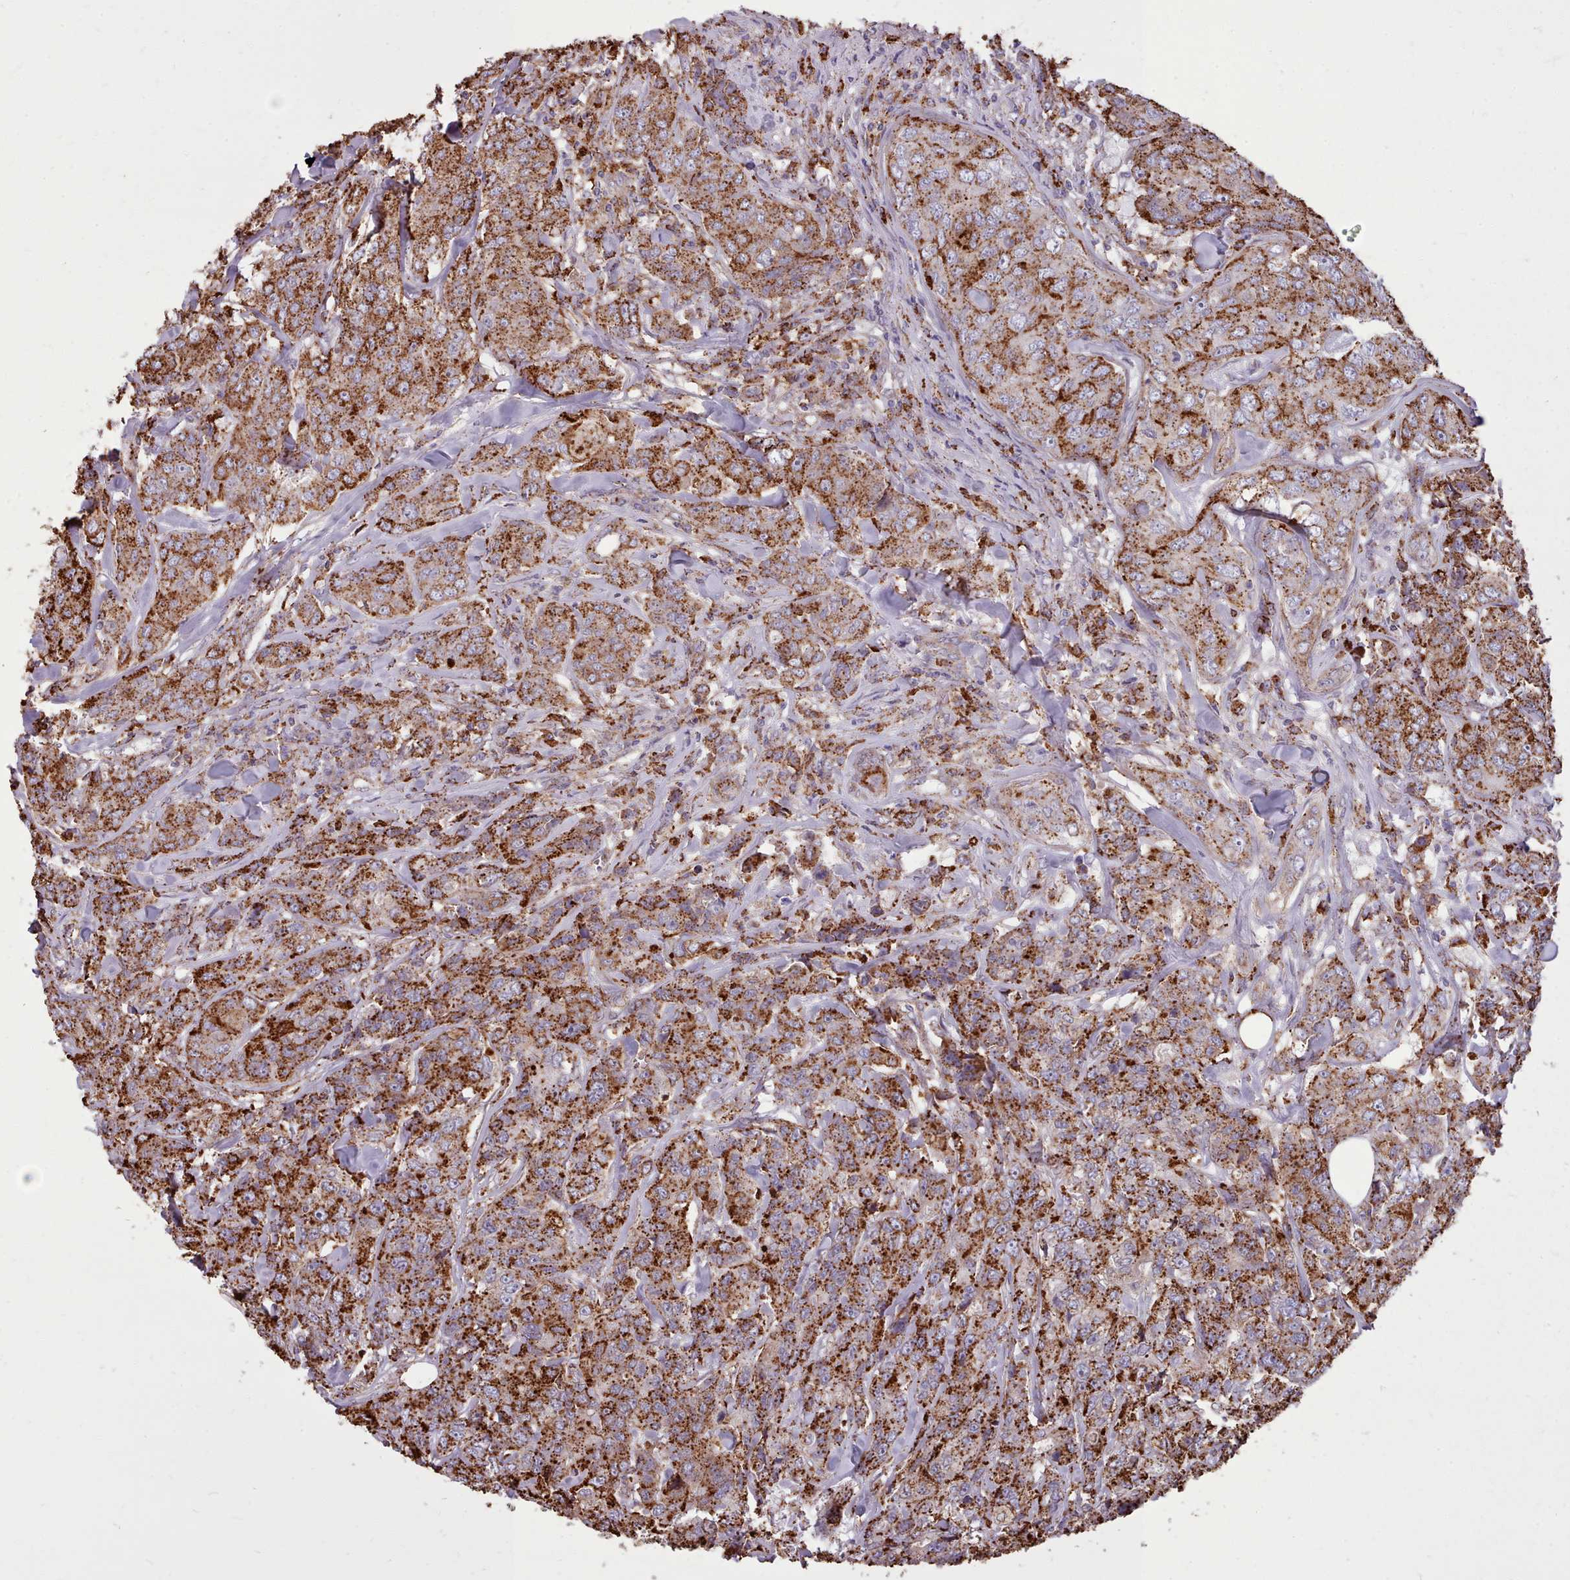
{"staining": {"intensity": "strong", "quantity": ">75%", "location": "cytoplasmic/membranous"}, "tissue": "breast cancer", "cell_type": "Tumor cells", "image_type": "cancer", "snomed": [{"axis": "morphology", "description": "Duct carcinoma"}, {"axis": "topography", "description": "Breast"}], "caption": "Brown immunohistochemical staining in human infiltrating ductal carcinoma (breast) exhibits strong cytoplasmic/membranous expression in approximately >75% of tumor cells.", "gene": "PACSIN3", "patient": {"sex": "female", "age": 43}}